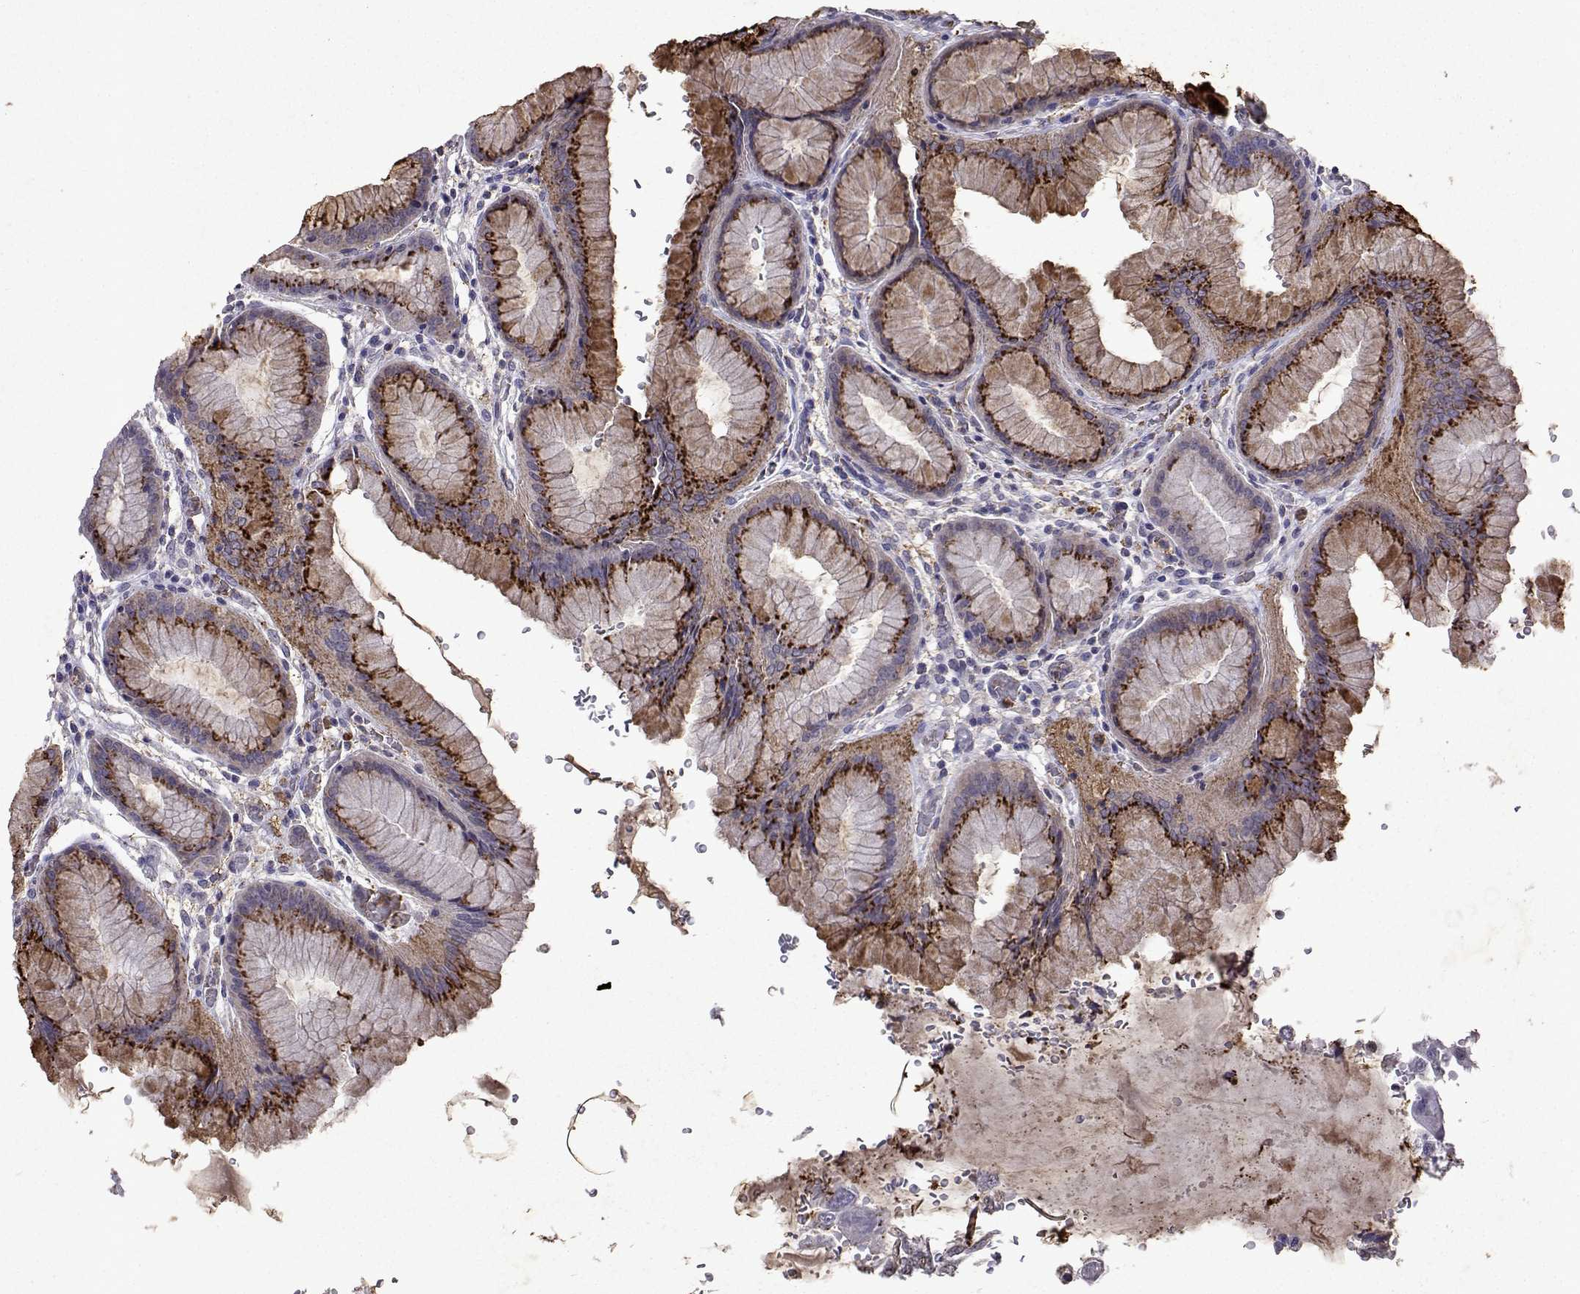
{"staining": {"intensity": "strong", "quantity": "<25%", "location": "cytoplasmic/membranous"}, "tissue": "stomach", "cell_type": "Glandular cells", "image_type": "normal", "snomed": [{"axis": "morphology", "description": "Normal tissue, NOS"}, {"axis": "topography", "description": "Stomach, upper"}, {"axis": "topography", "description": "Stomach"}], "caption": "Immunohistochemistry micrograph of unremarkable human stomach stained for a protein (brown), which exhibits medium levels of strong cytoplasmic/membranous expression in approximately <25% of glandular cells.", "gene": "DUSP28", "patient": {"sex": "male", "age": 48}}